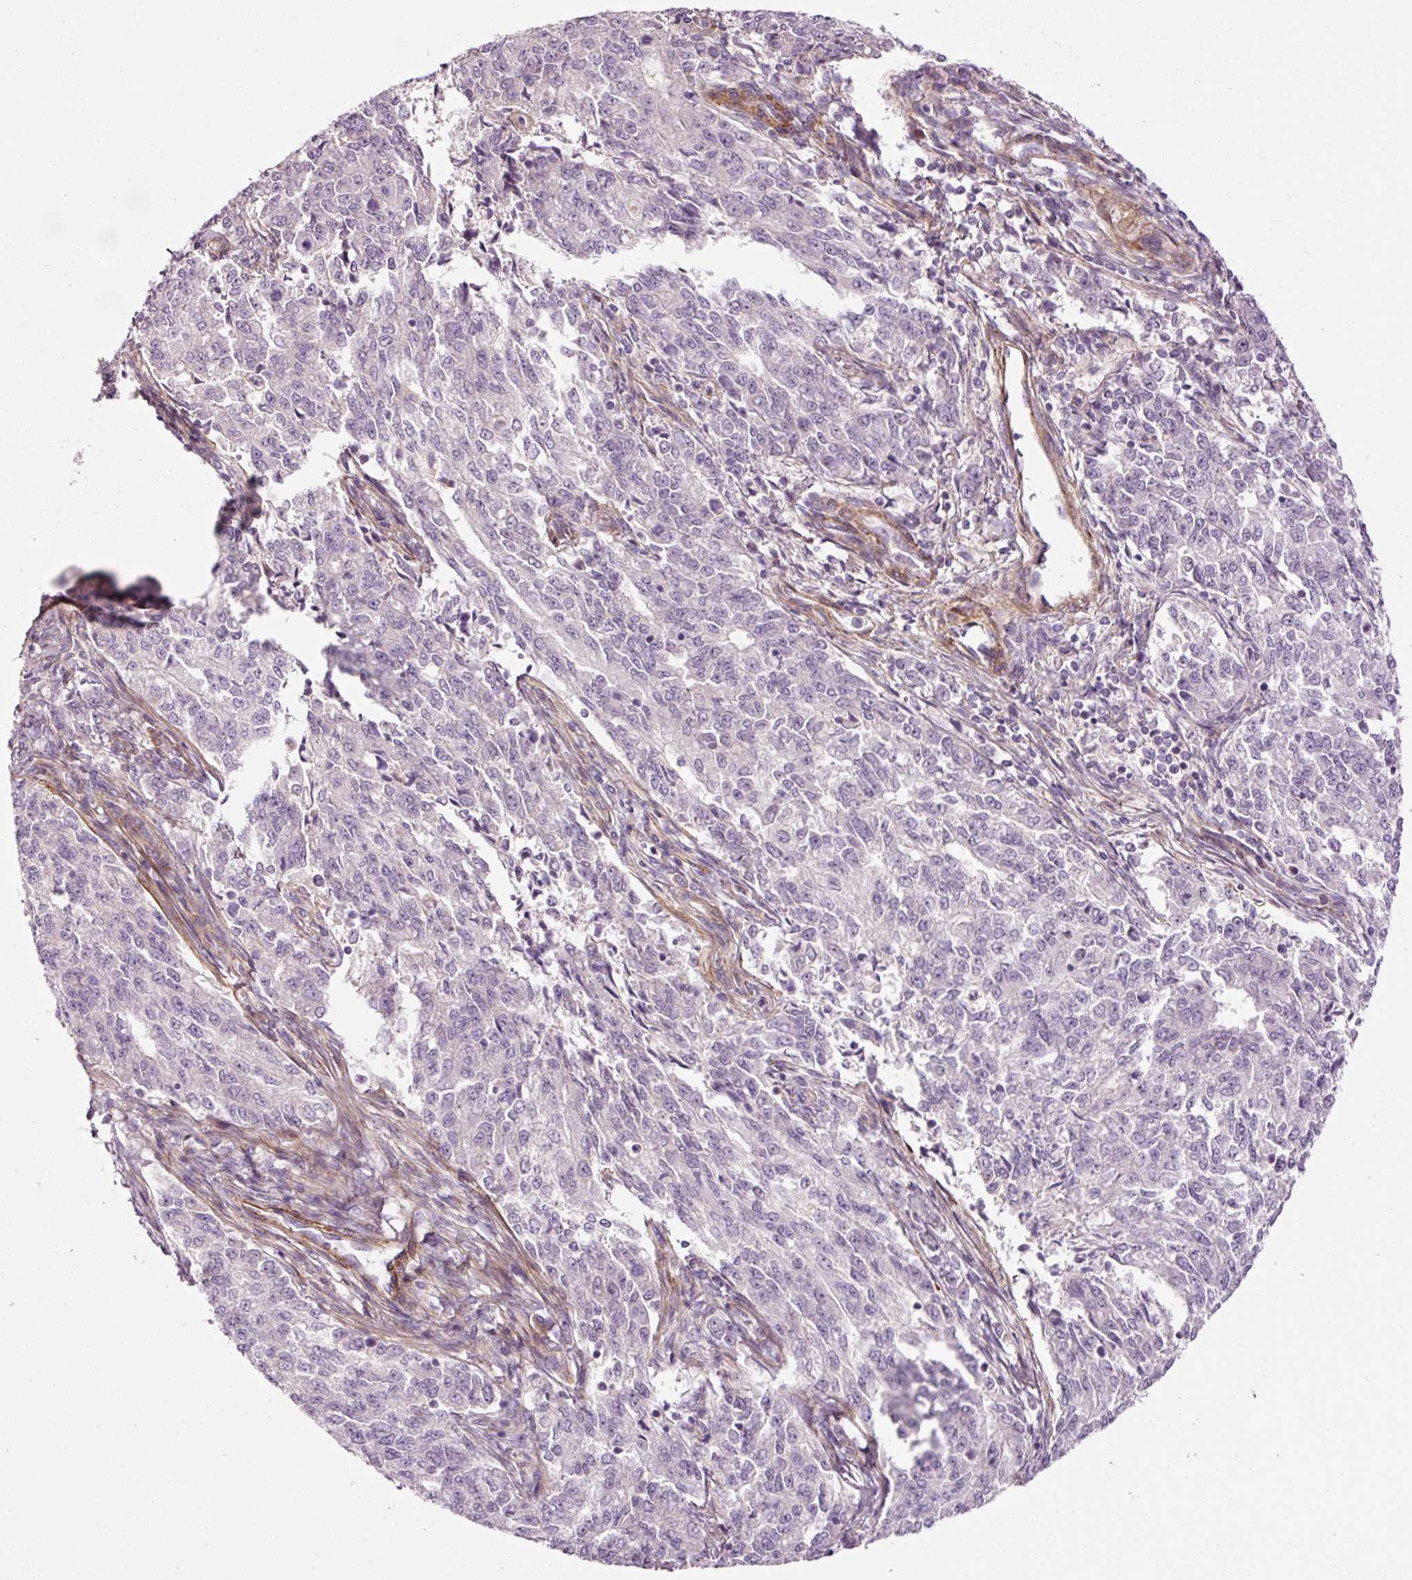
{"staining": {"intensity": "negative", "quantity": "none", "location": "none"}, "tissue": "endometrial cancer", "cell_type": "Tumor cells", "image_type": "cancer", "snomed": [{"axis": "morphology", "description": "Adenocarcinoma, NOS"}, {"axis": "topography", "description": "Endometrium"}], "caption": "Endometrial adenocarcinoma was stained to show a protein in brown. There is no significant positivity in tumor cells.", "gene": "ANKRD20A1", "patient": {"sex": "female", "age": 50}}